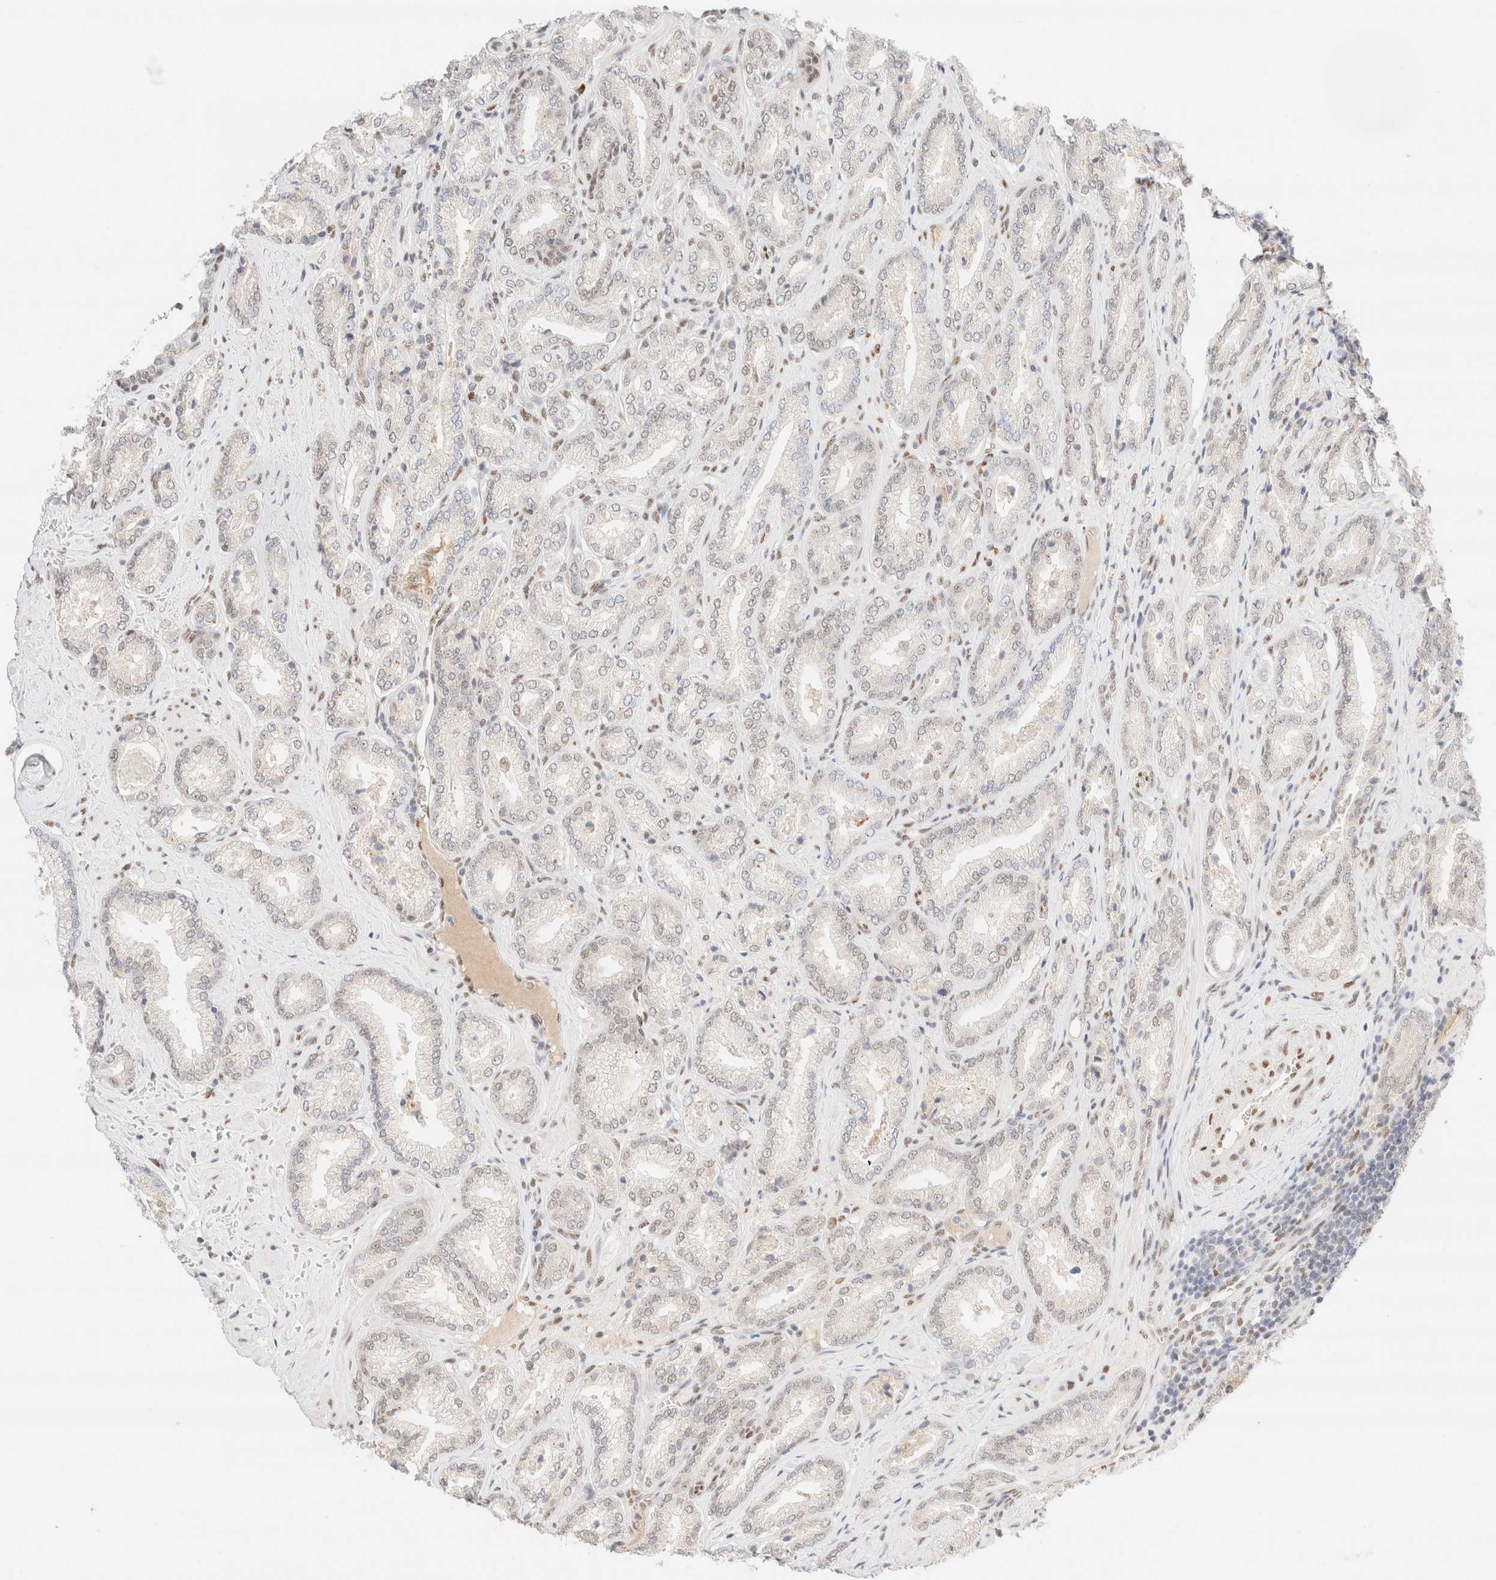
{"staining": {"intensity": "weak", "quantity": "<25%", "location": "nuclear"}, "tissue": "prostate cancer", "cell_type": "Tumor cells", "image_type": "cancer", "snomed": [{"axis": "morphology", "description": "Adenocarcinoma, Low grade"}, {"axis": "topography", "description": "Prostate"}], "caption": "DAB immunohistochemical staining of prostate cancer reveals no significant expression in tumor cells.", "gene": "CIC", "patient": {"sex": "male", "age": 62}}